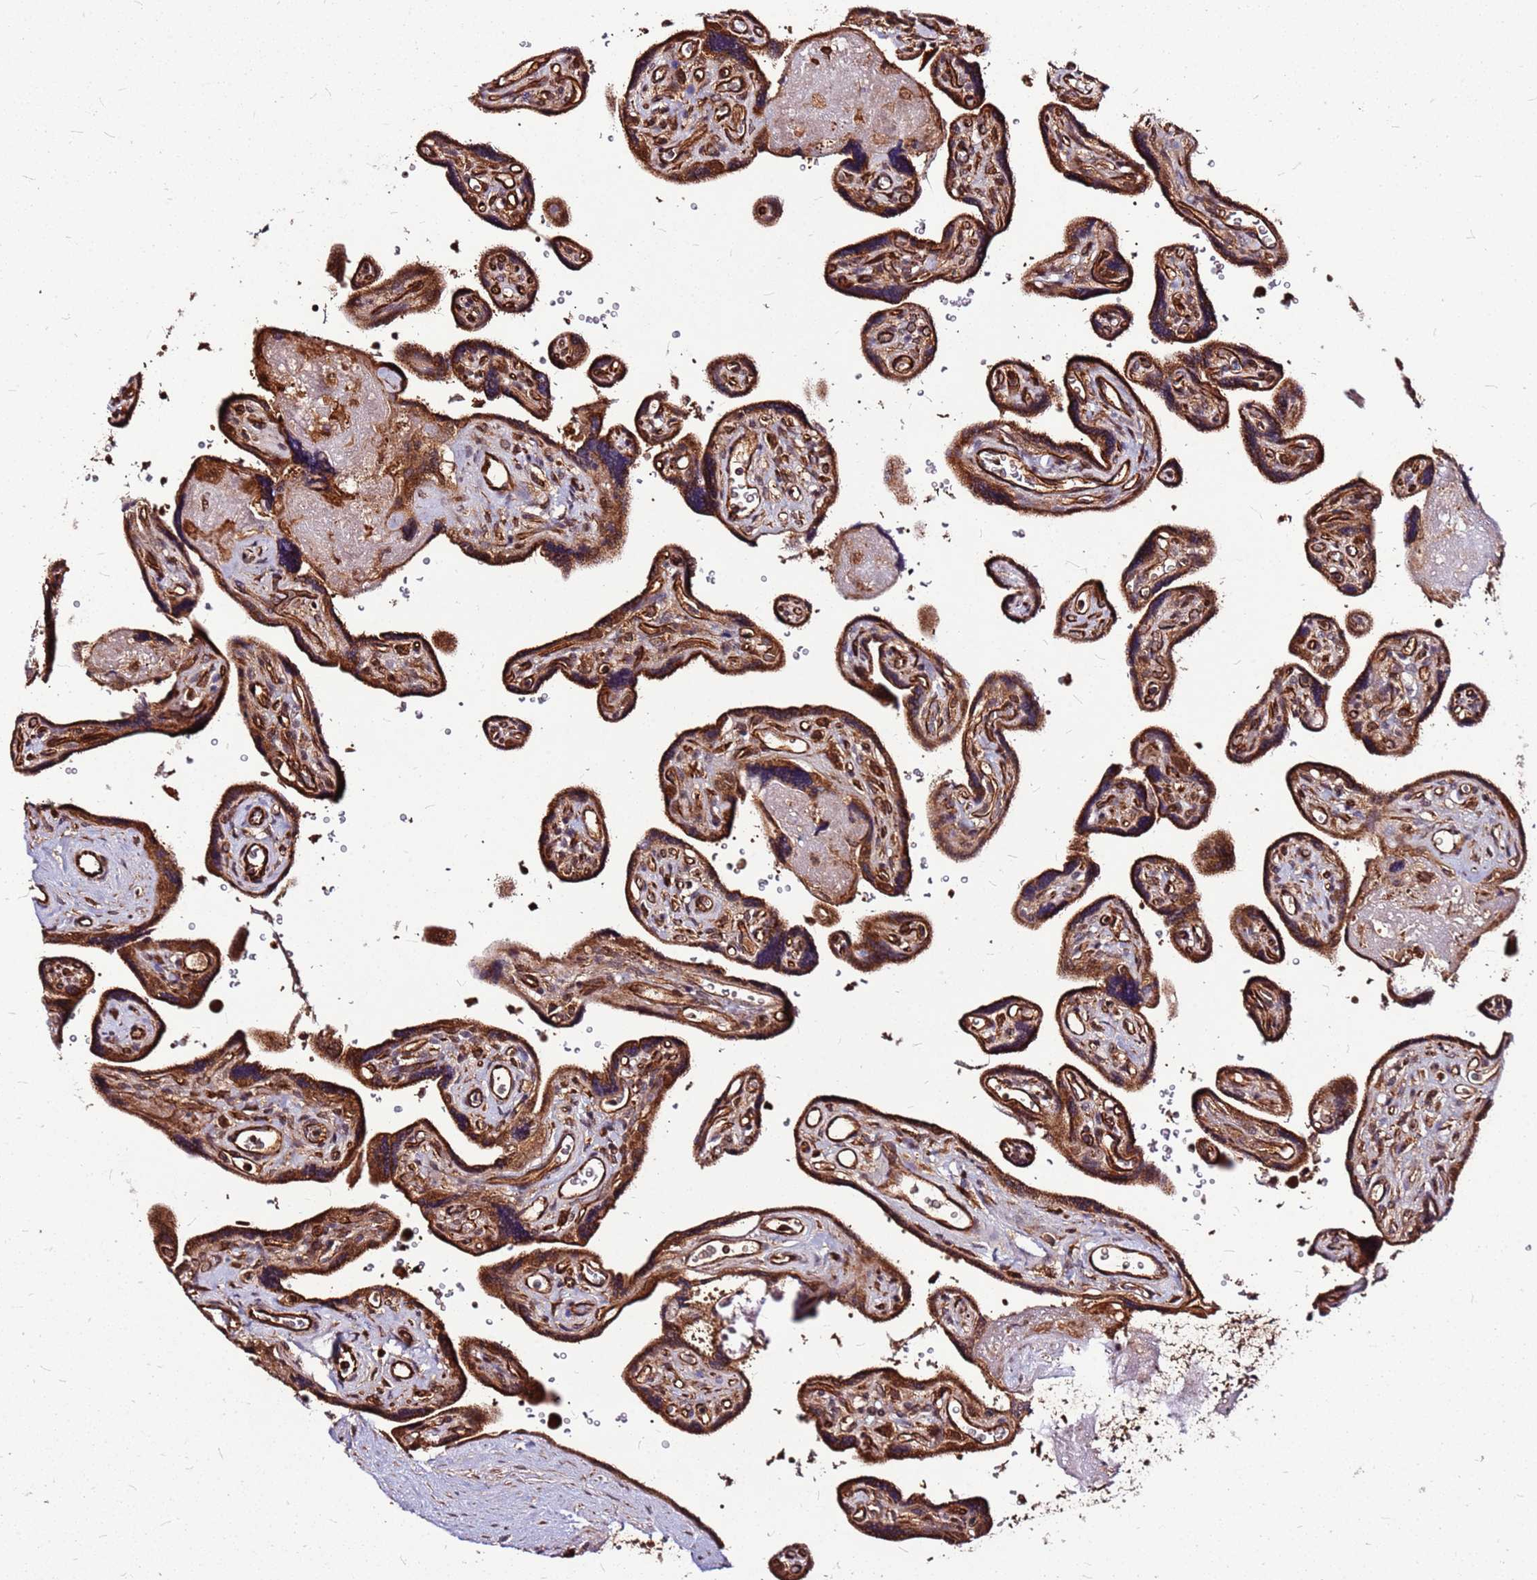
{"staining": {"intensity": "strong", "quantity": ">75%", "location": "cytoplasmic/membranous"}, "tissue": "placenta", "cell_type": "Decidual cells", "image_type": "normal", "snomed": [{"axis": "morphology", "description": "Normal tissue, NOS"}, {"axis": "topography", "description": "Placenta"}], "caption": "Immunohistochemical staining of benign placenta shows >75% levels of strong cytoplasmic/membranous protein expression in approximately >75% of decidual cells. The protein of interest is stained brown, and the nuclei are stained in blue (DAB (3,3'-diaminobenzidine) IHC with brightfield microscopy, high magnification).", "gene": "LYPLAL1", "patient": {"sex": "female", "age": 39}}